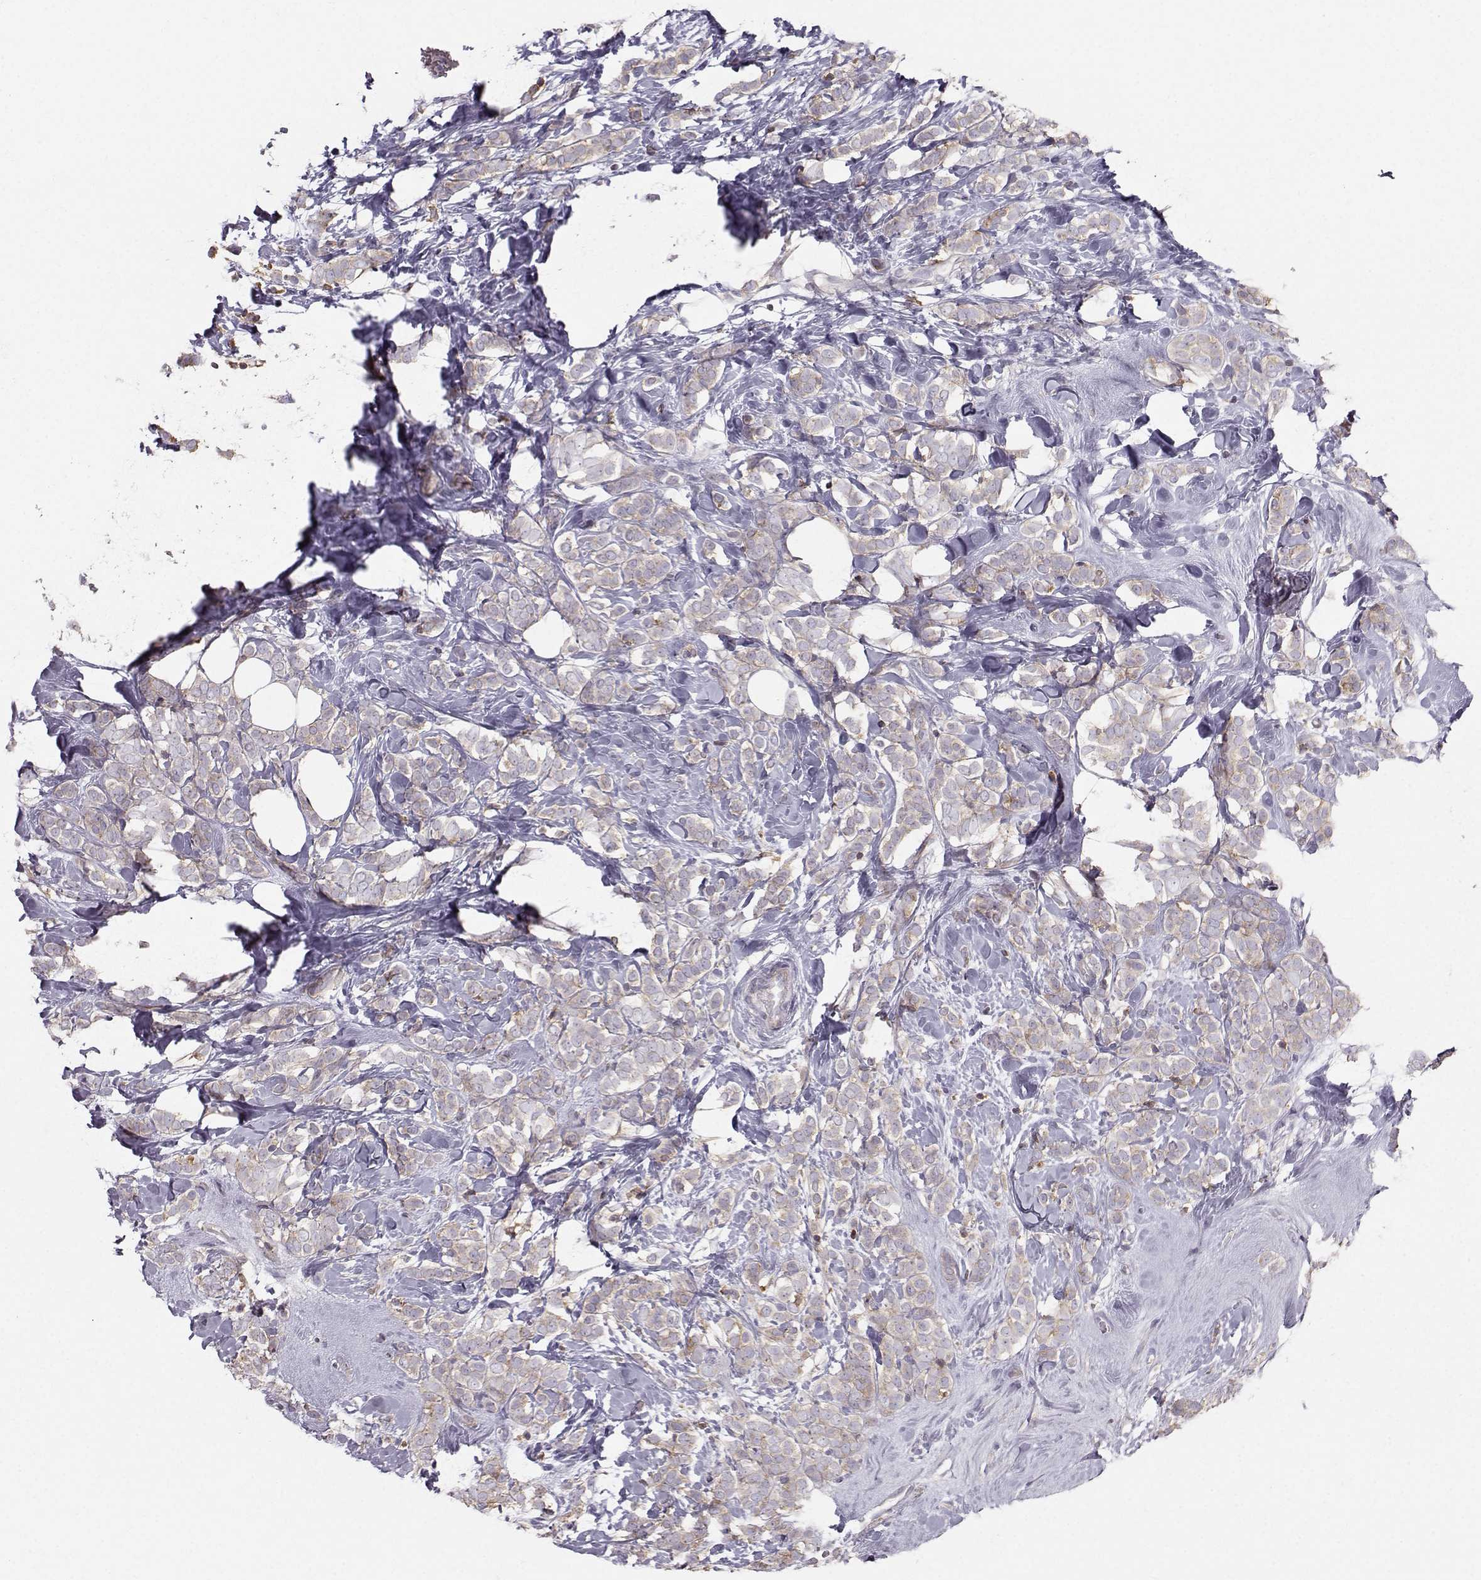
{"staining": {"intensity": "weak", "quantity": ">75%", "location": "cytoplasmic/membranous"}, "tissue": "breast cancer", "cell_type": "Tumor cells", "image_type": "cancer", "snomed": [{"axis": "morphology", "description": "Lobular carcinoma"}, {"axis": "topography", "description": "Breast"}], "caption": "Breast cancer (lobular carcinoma) tissue reveals weak cytoplasmic/membranous staining in approximately >75% of tumor cells", "gene": "ZBTB32", "patient": {"sex": "female", "age": 49}}